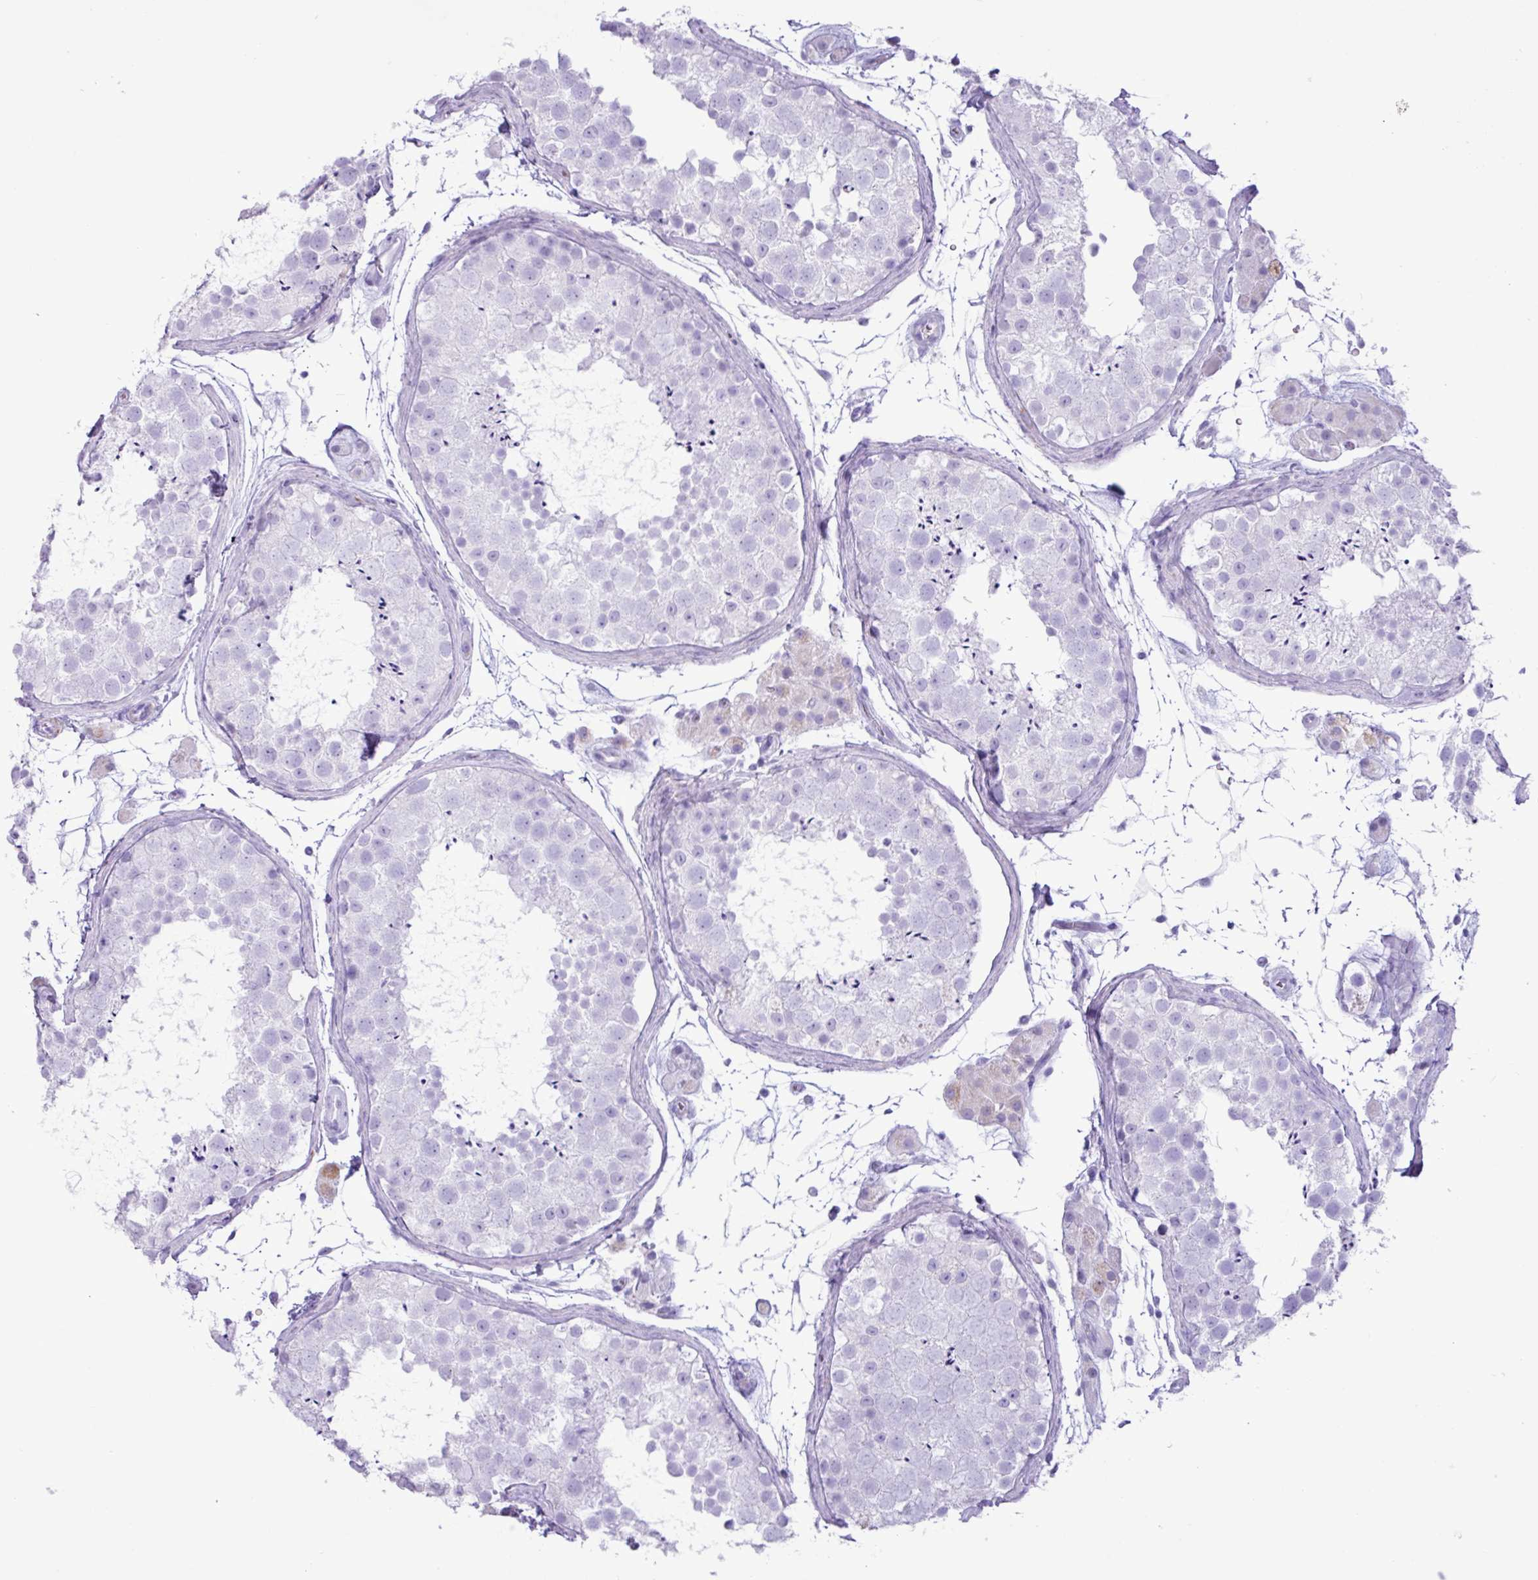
{"staining": {"intensity": "negative", "quantity": "none", "location": "none"}, "tissue": "testis", "cell_type": "Cells in seminiferous ducts", "image_type": "normal", "snomed": [{"axis": "morphology", "description": "Normal tissue, NOS"}, {"axis": "topography", "description": "Testis"}], "caption": "This is a histopathology image of immunohistochemistry (IHC) staining of benign testis, which shows no expression in cells in seminiferous ducts.", "gene": "CKMT2", "patient": {"sex": "male", "age": 41}}